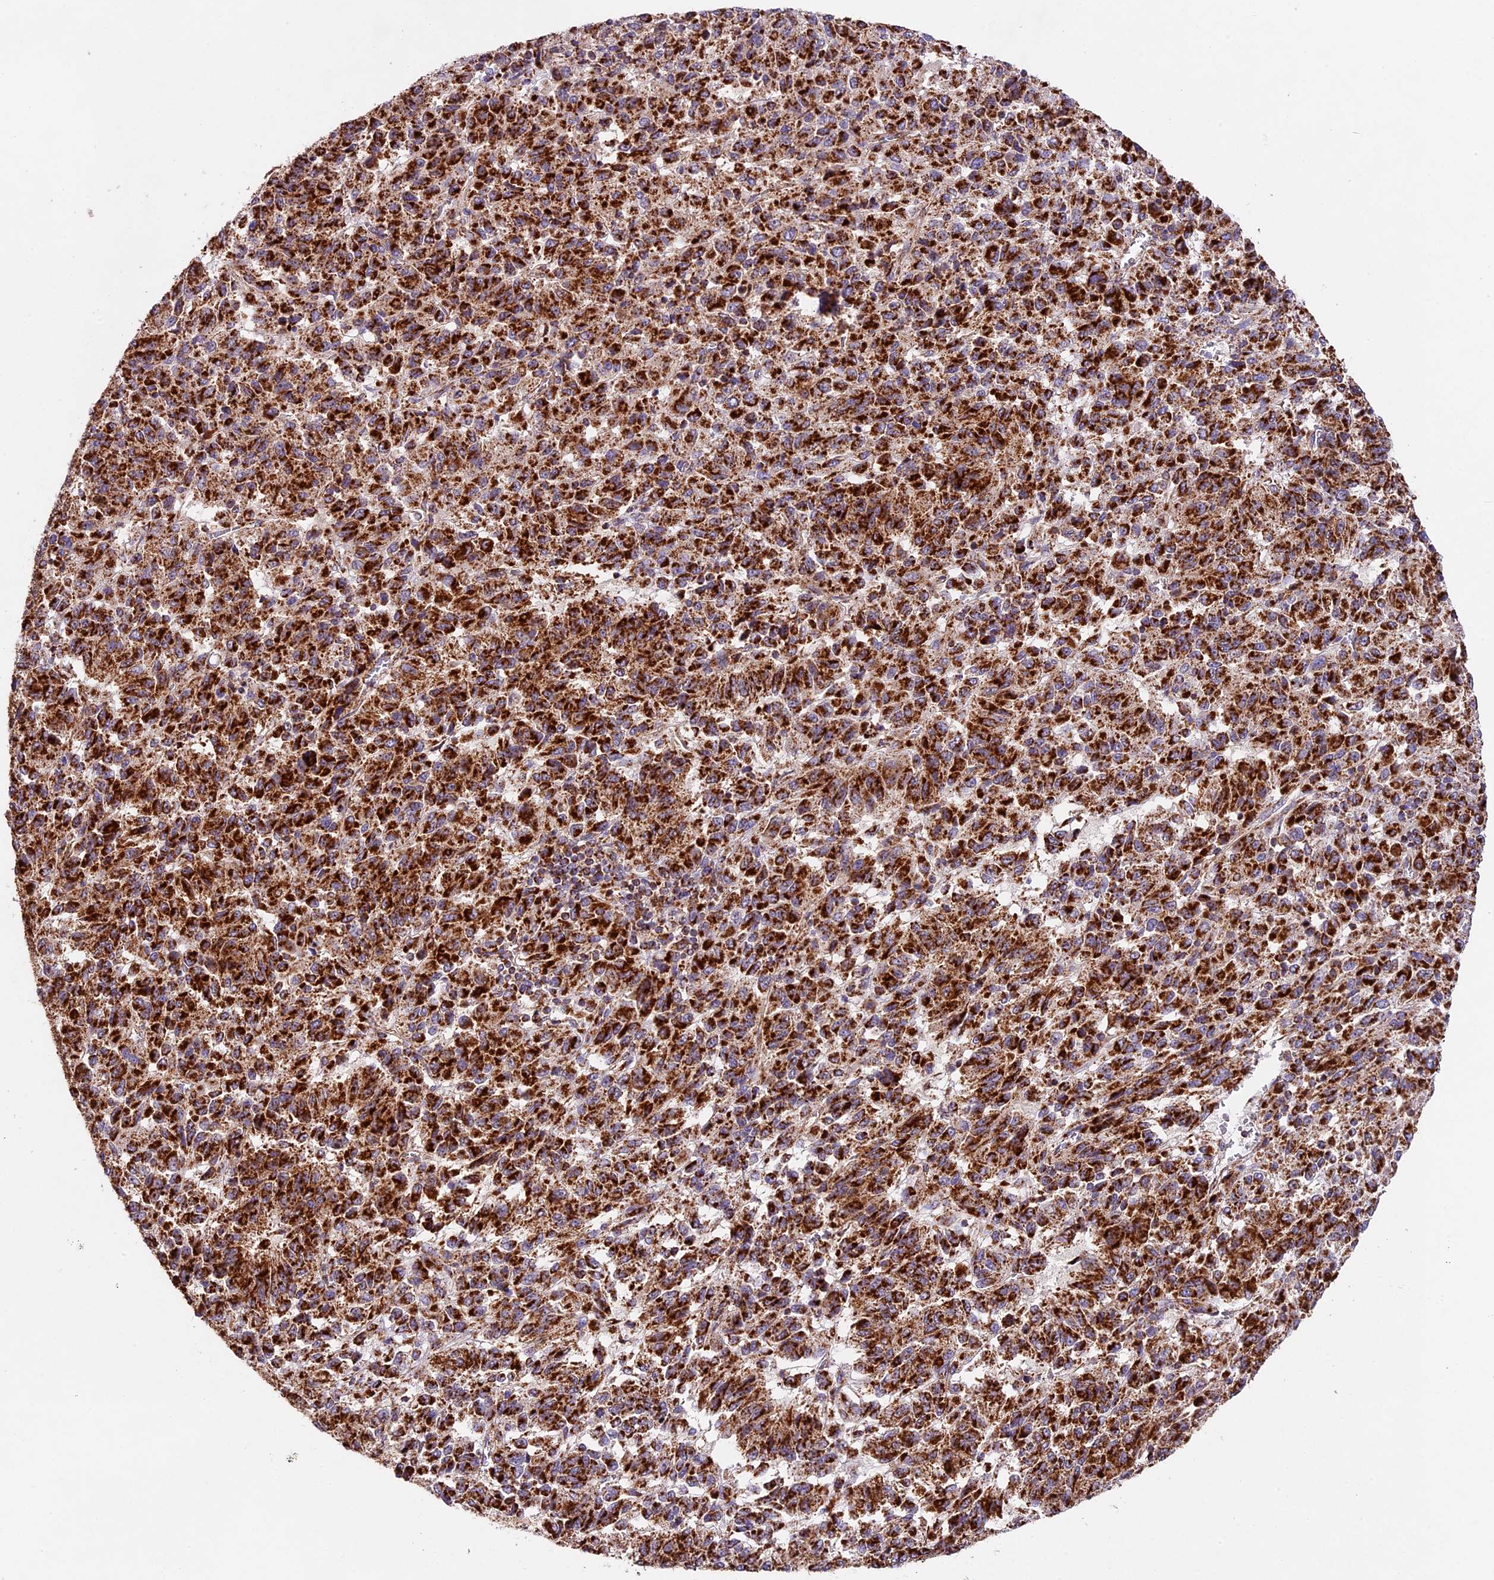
{"staining": {"intensity": "strong", "quantity": ">75%", "location": "cytoplasmic/membranous"}, "tissue": "melanoma", "cell_type": "Tumor cells", "image_type": "cancer", "snomed": [{"axis": "morphology", "description": "Malignant melanoma, Metastatic site"}, {"axis": "topography", "description": "Lung"}], "caption": "Malignant melanoma (metastatic site) stained for a protein (brown) shows strong cytoplasmic/membranous positive positivity in approximately >75% of tumor cells.", "gene": "NDUFA8", "patient": {"sex": "male", "age": 64}}